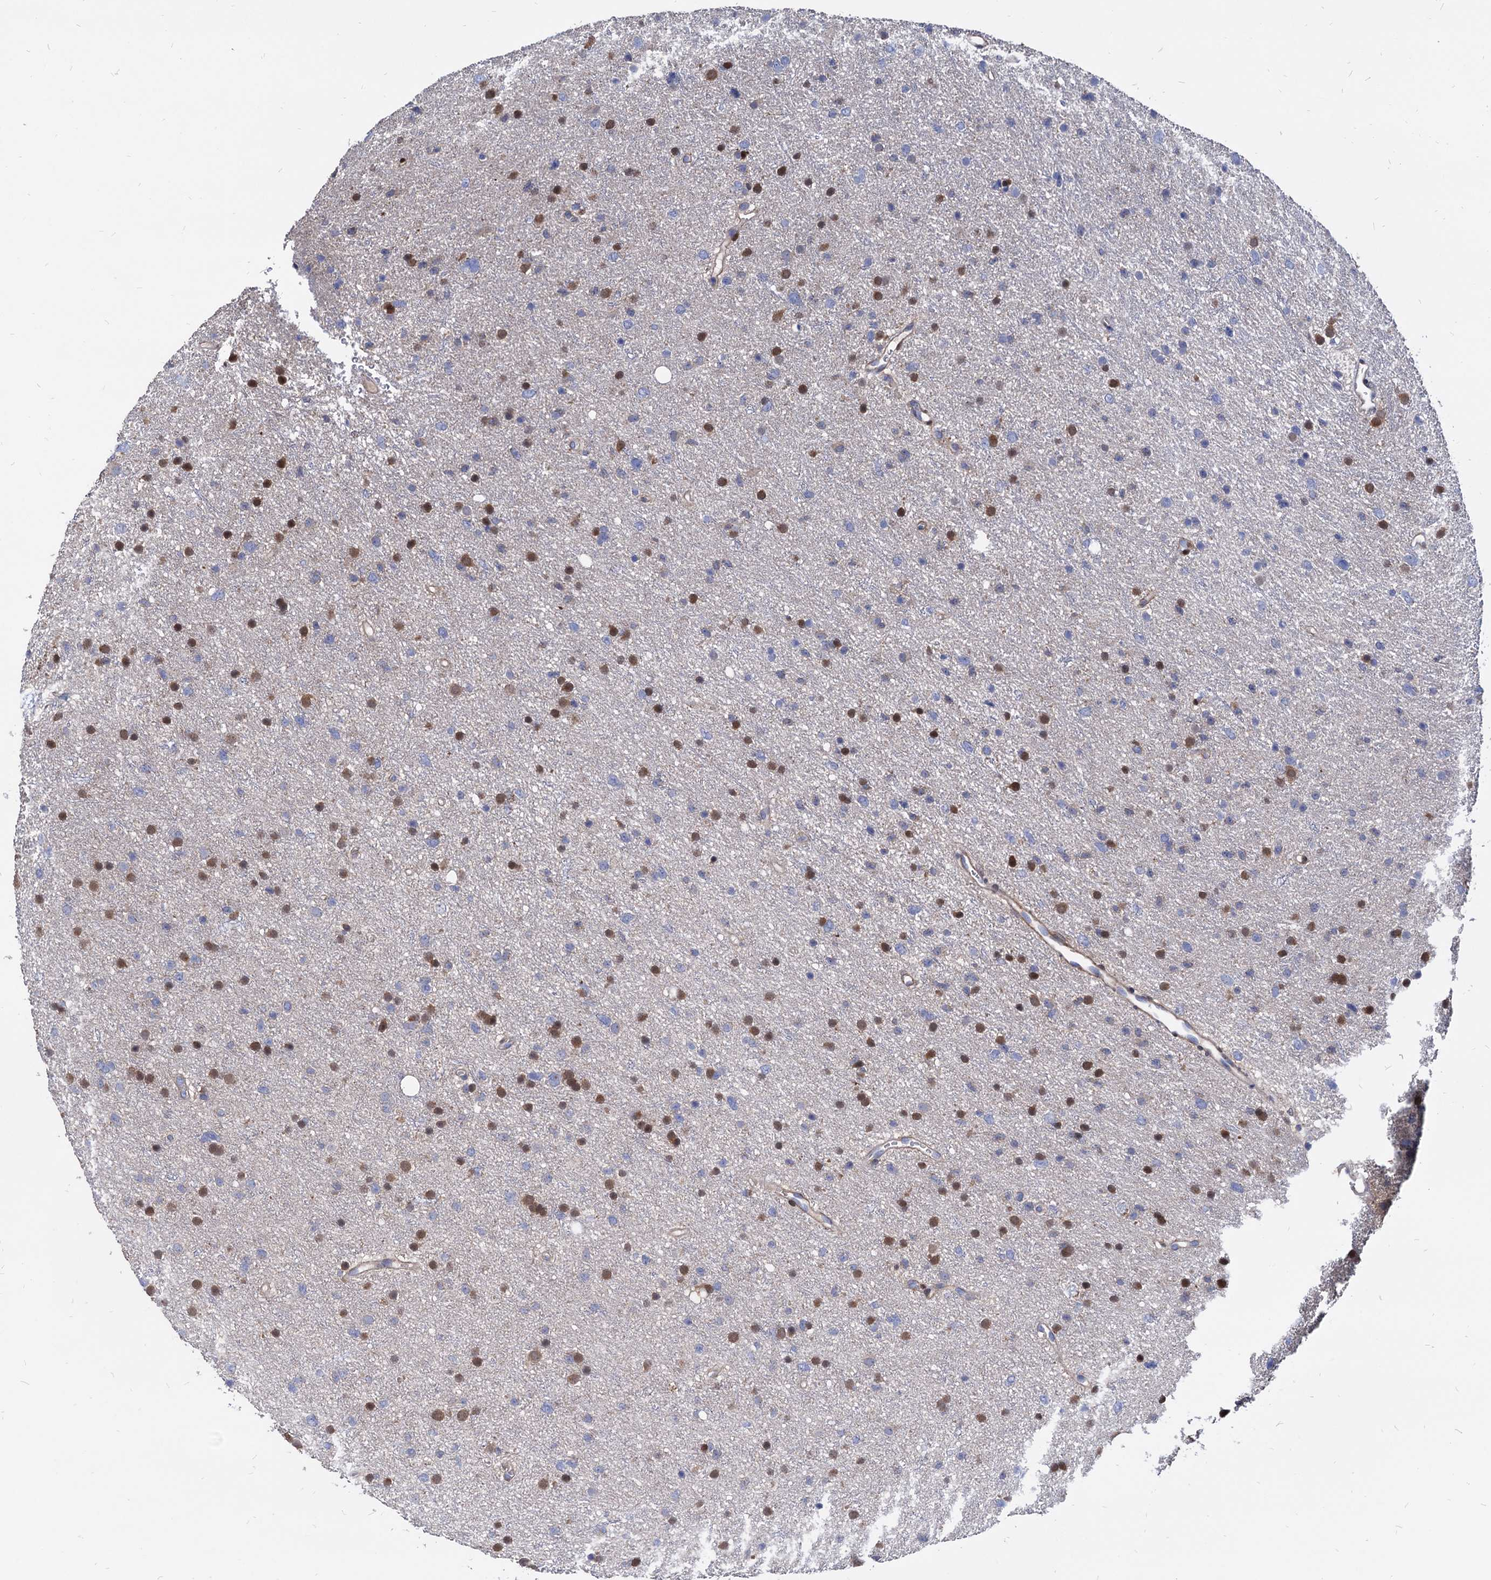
{"staining": {"intensity": "negative", "quantity": "none", "location": "none"}, "tissue": "glioma", "cell_type": "Tumor cells", "image_type": "cancer", "snomed": [{"axis": "morphology", "description": "Glioma, malignant, Low grade"}, {"axis": "topography", "description": "Cerebral cortex"}], "caption": "High power microscopy histopathology image of an immunohistochemistry histopathology image of malignant glioma (low-grade), revealing no significant expression in tumor cells.", "gene": "CPPED1", "patient": {"sex": "female", "age": 39}}